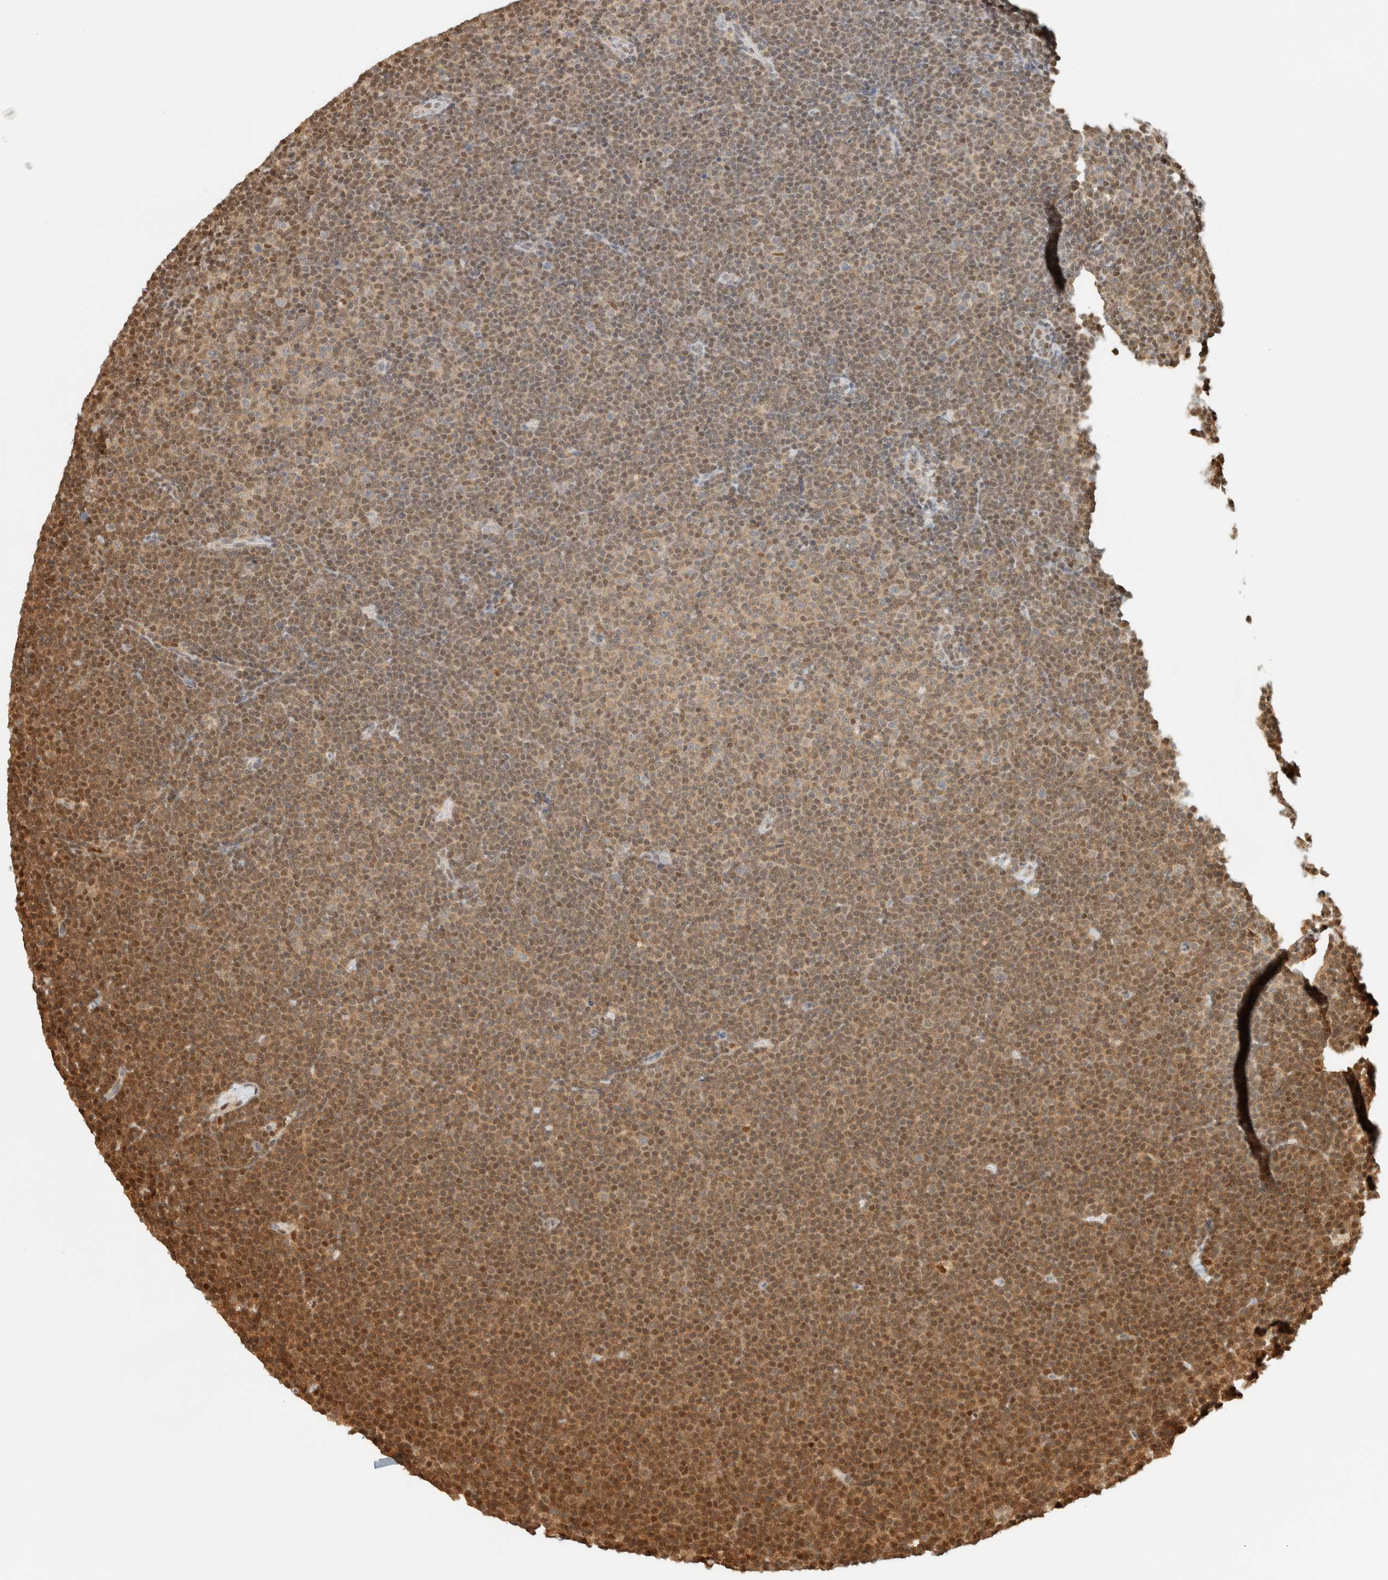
{"staining": {"intensity": "moderate", "quantity": ">75%", "location": "cytoplasmic/membranous,nuclear"}, "tissue": "lymphoma", "cell_type": "Tumor cells", "image_type": "cancer", "snomed": [{"axis": "morphology", "description": "Malignant lymphoma, non-Hodgkin's type, Low grade"}, {"axis": "topography", "description": "Lymph node"}], "caption": "Protein staining demonstrates moderate cytoplasmic/membranous and nuclear positivity in about >75% of tumor cells in malignant lymphoma, non-Hodgkin's type (low-grade).", "gene": "ZBTB37", "patient": {"sex": "female", "age": 53}}